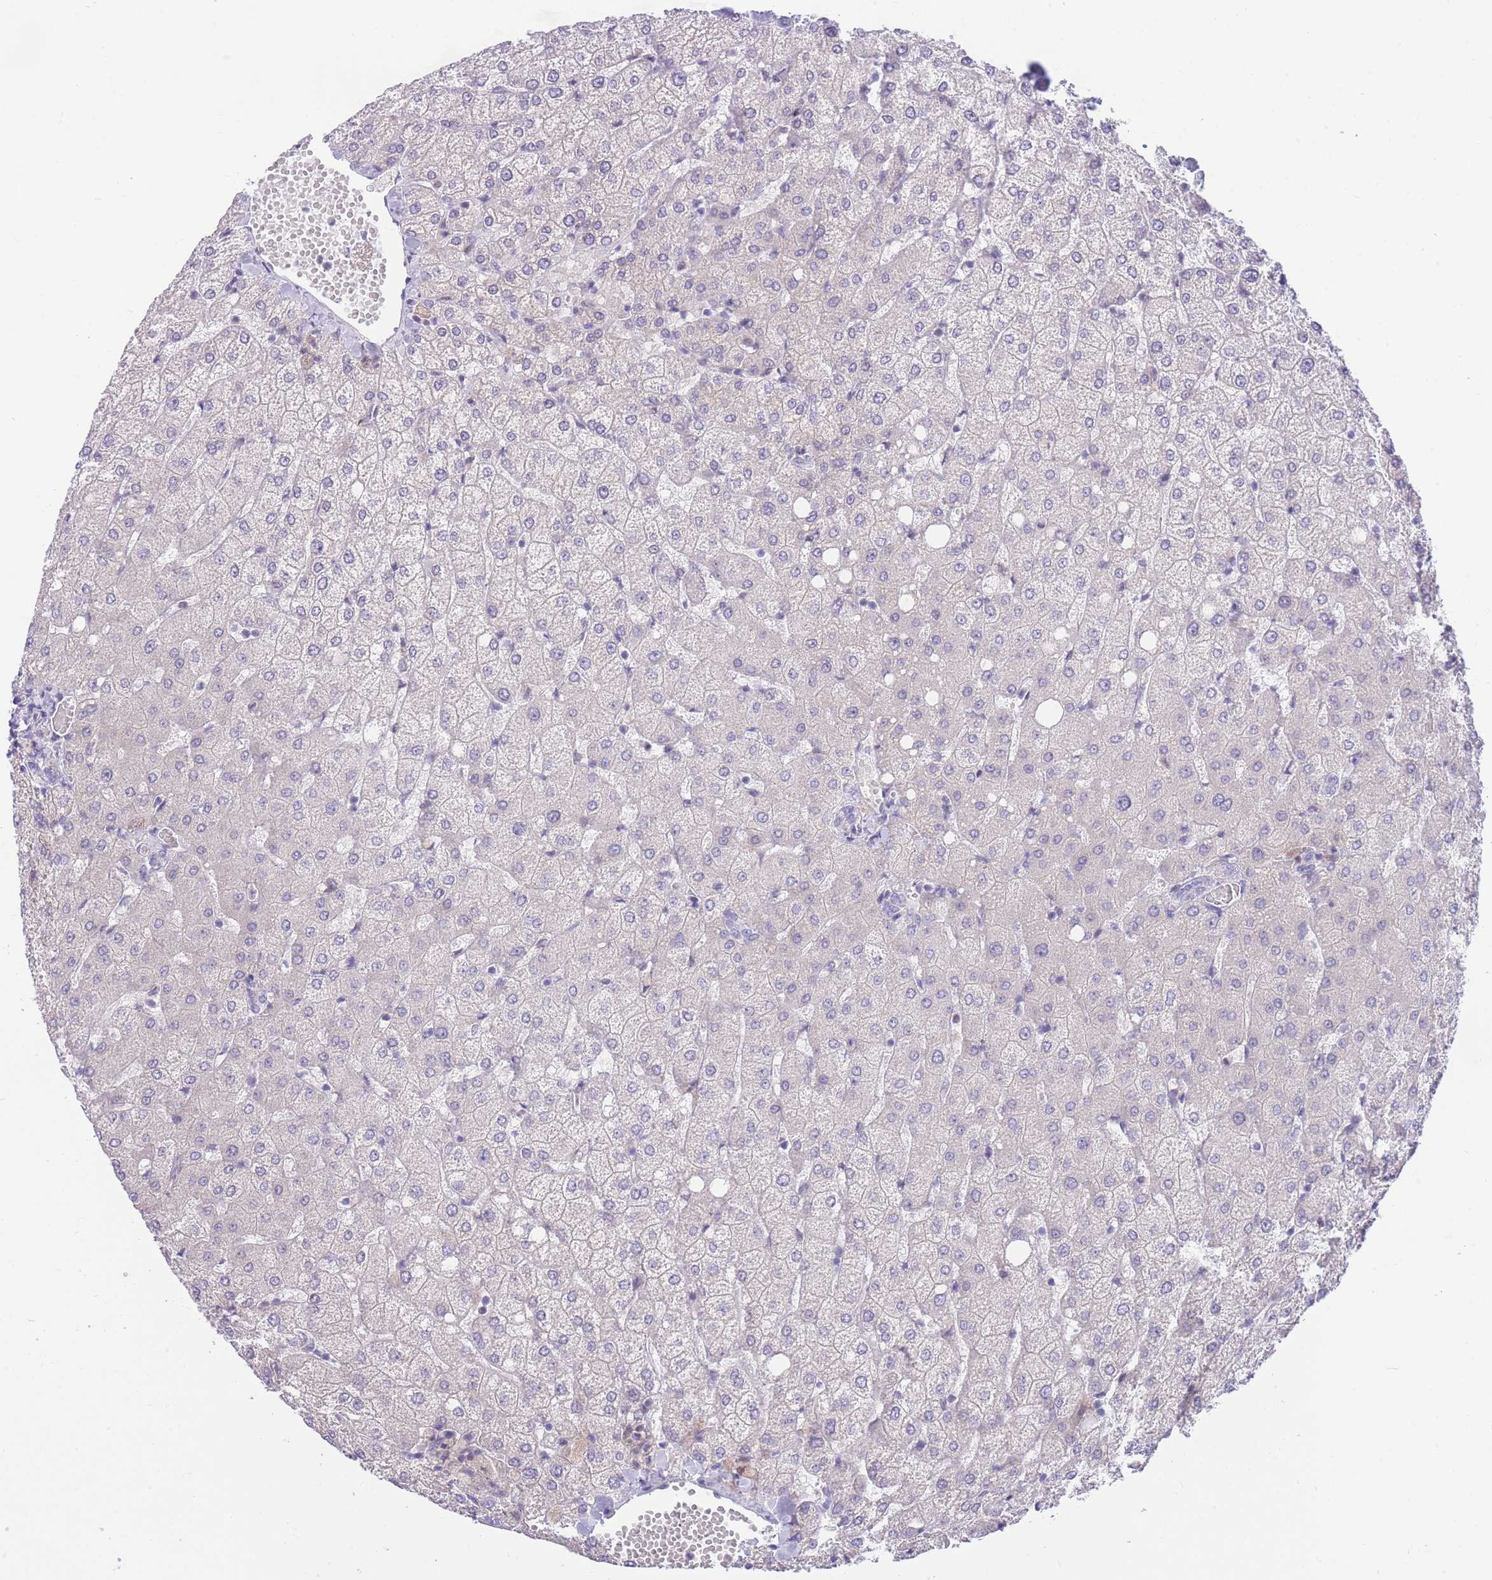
{"staining": {"intensity": "negative", "quantity": "none", "location": "none"}, "tissue": "liver", "cell_type": "Cholangiocytes", "image_type": "normal", "snomed": [{"axis": "morphology", "description": "Normal tissue, NOS"}, {"axis": "topography", "description": "Liver"}], "caption": "The histopathology image reveals no staining of cholangiocytes in unremarkable liver. The staining is performed using DAB (3,3'-diaminobenzidine) brown chromogen with nuclei counter-stained in using hematoxylin.", "gene": "SHCBP1", "patient": {"sex": "female", "age": 54}}